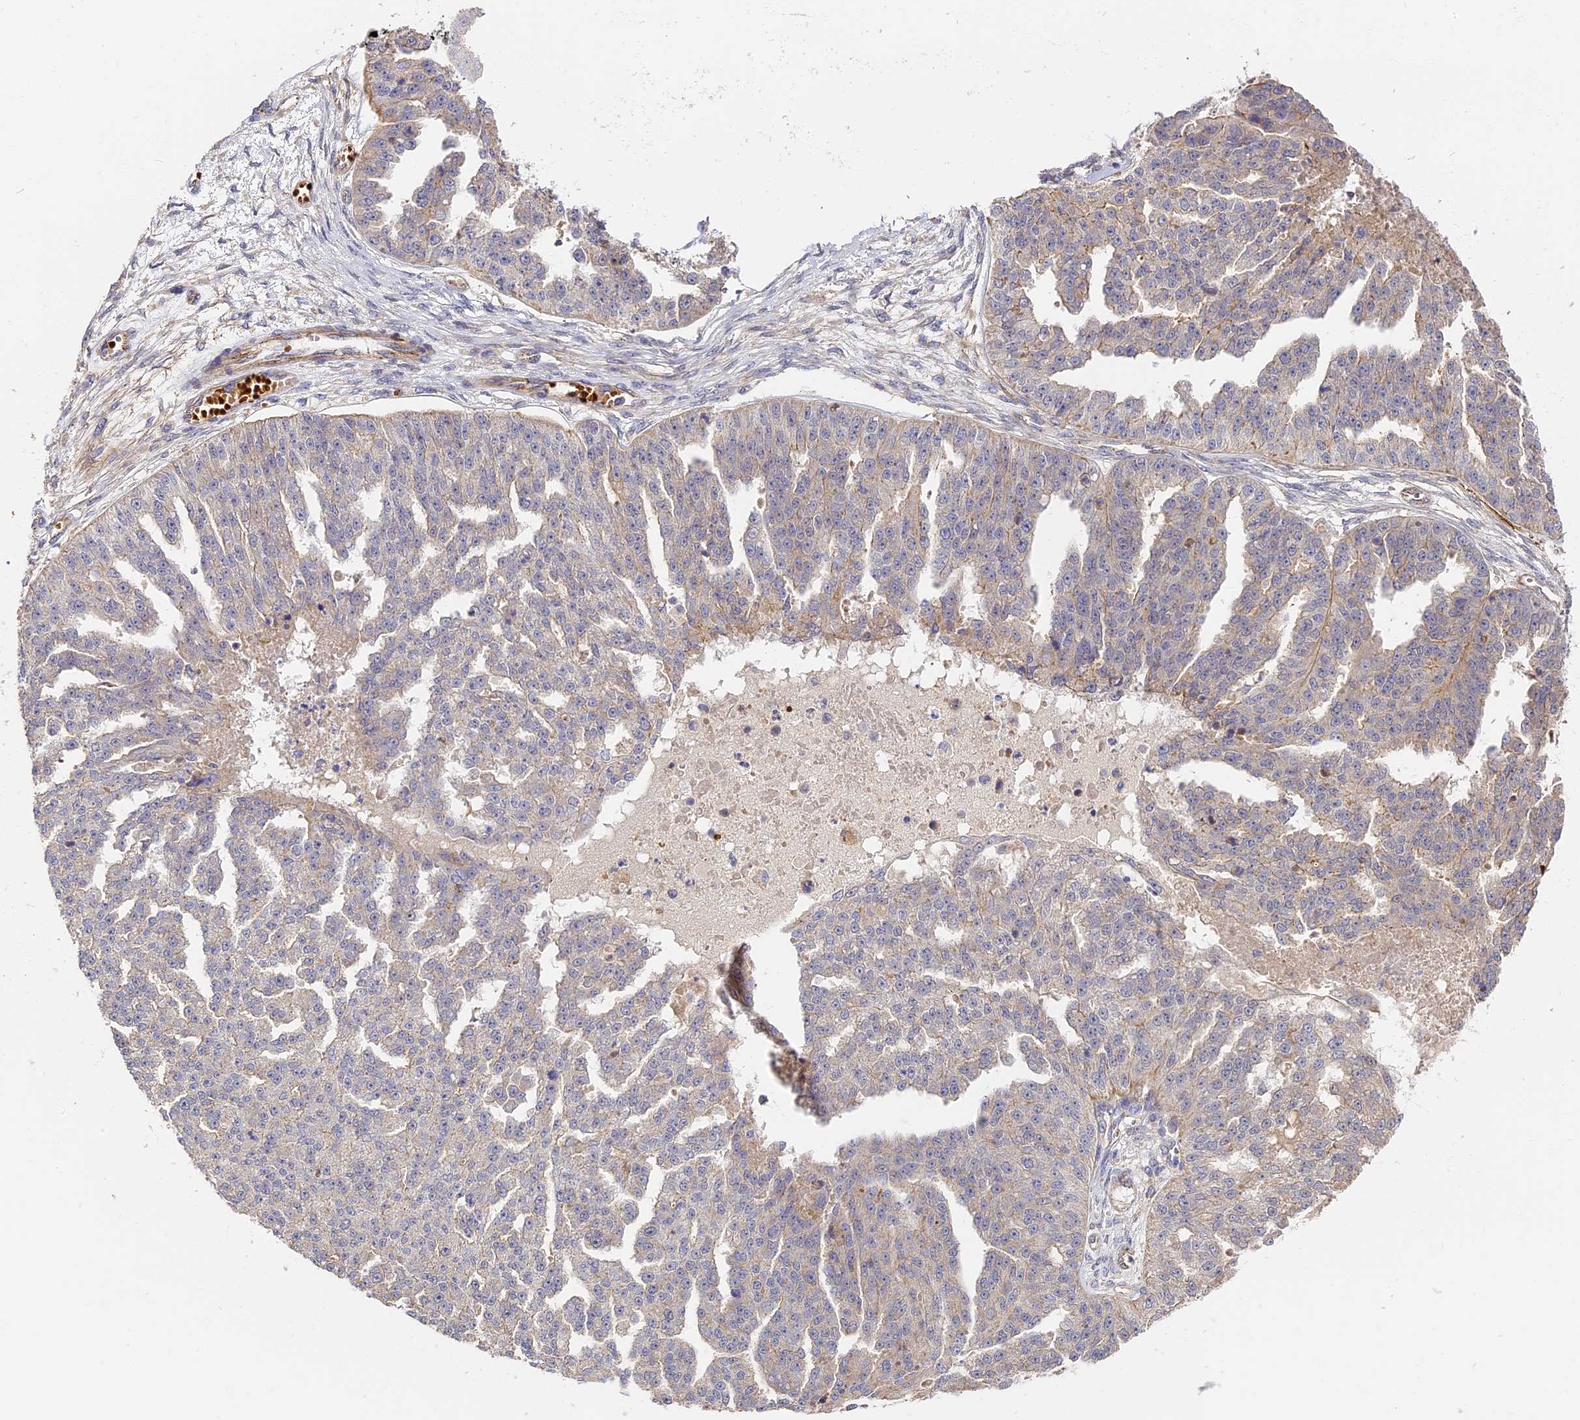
{"staining": {"intensity": "weak", "quantity": "<25%", "location": "cytoplasmic/membranous"}, "tissue": "ovarian cancer", "cell_type": "Tumor cells", "image_type": "cancer", "snomed": [{"axis": "morphology", "description": "Cystadenocarcinoma, serous, NOS"}, {"axis": "topography", "description": "Ovary"}], "caption": "Tumor cells show no significant expression in serous cystadenocarcinoma (ovarian). (Brightfield microscopy of DAB IHC at high magnification).", "gene": "MISP3", "patient": {"sex": "female", "age": 58}}